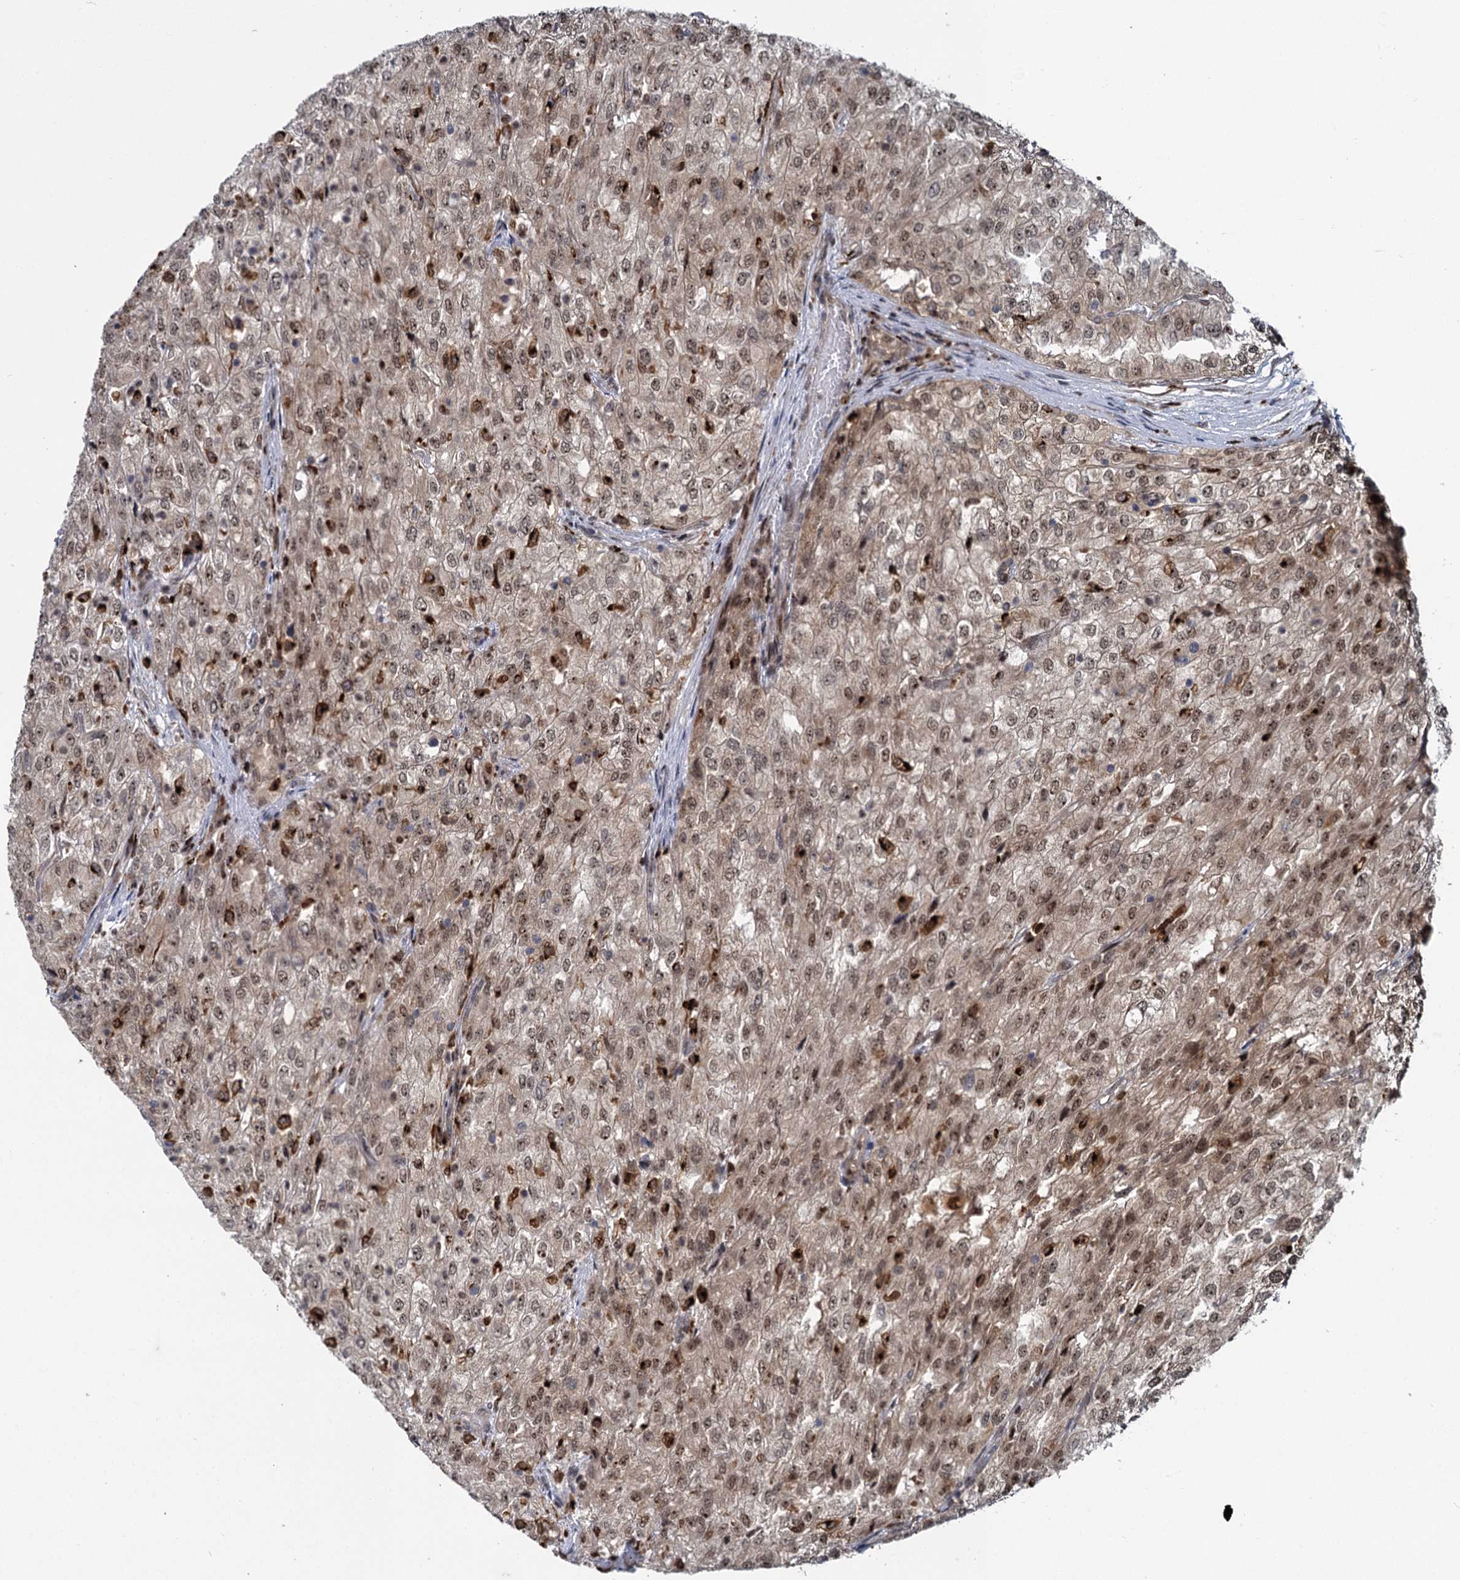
{"staining": {"intensity": "weak", "quantity": ">75%", "location": "cytoplasmic/membranous,nuclear"}, "tissue": "renal cancer", "cell_type": "Tumor cells", "image_type": "cancer", "snomed": [{"axis": "morphology", "description": "Adenocarcinoma, NOS"}, {"axis": "topography", "description": "Kidney"}], "caption": "Weak cytoplasmic/membranous and nuclear staining for a protein is seen in about >75% of tumor cells of renal adenocarcinoma using IHC.", "gene": "GAL3ST4", "patient": {"sex": "female", "age": 54}}